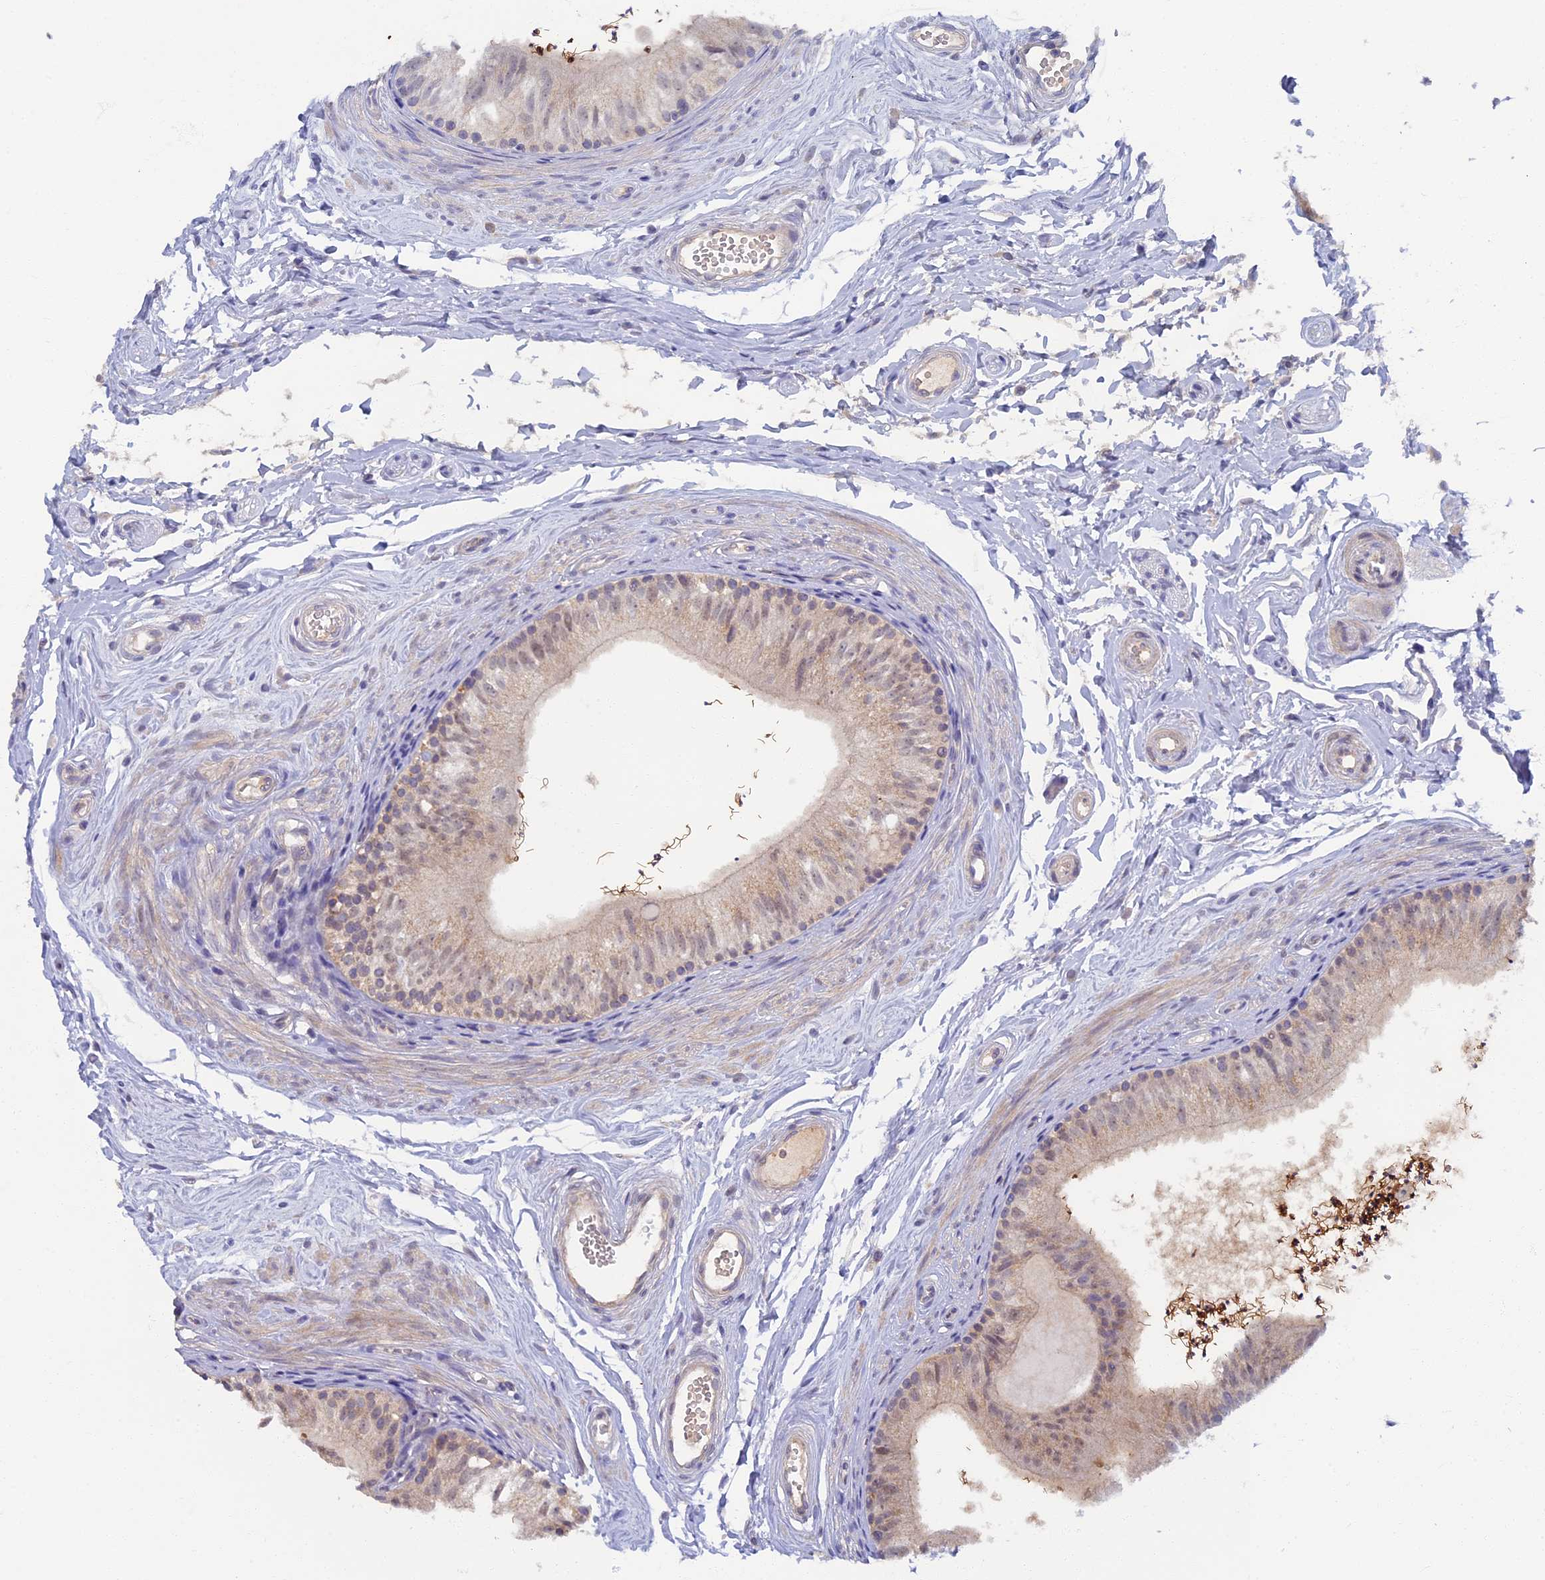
{"staining": {"intensity": "moderate", "quantity": "25%-75%", "location": "cytoplasmic/membranous,nuclear"}, "tissue": "epididymis", "cell_type": "Glandular cells", "image_type": "normal", "snomed": [{"axis": "morphology", "description": "Normal tissue, NOS"}, {"axis": "topography", "description": "Epididymis"}], "caption": "The histopathology image reveals immunohistochemical staining of unremarkable epididymis. There is moderate cytoplasmic/membranous,nuclear expression is appreciated in approximately 25%-75% of glandular cells. (DAB (3,3'-diaminobenzidine) IHC, brown staining for protein, blue staining for nuclei).", "gene": "RSPH3", "patient": {"sex": "male", "age": 56}}